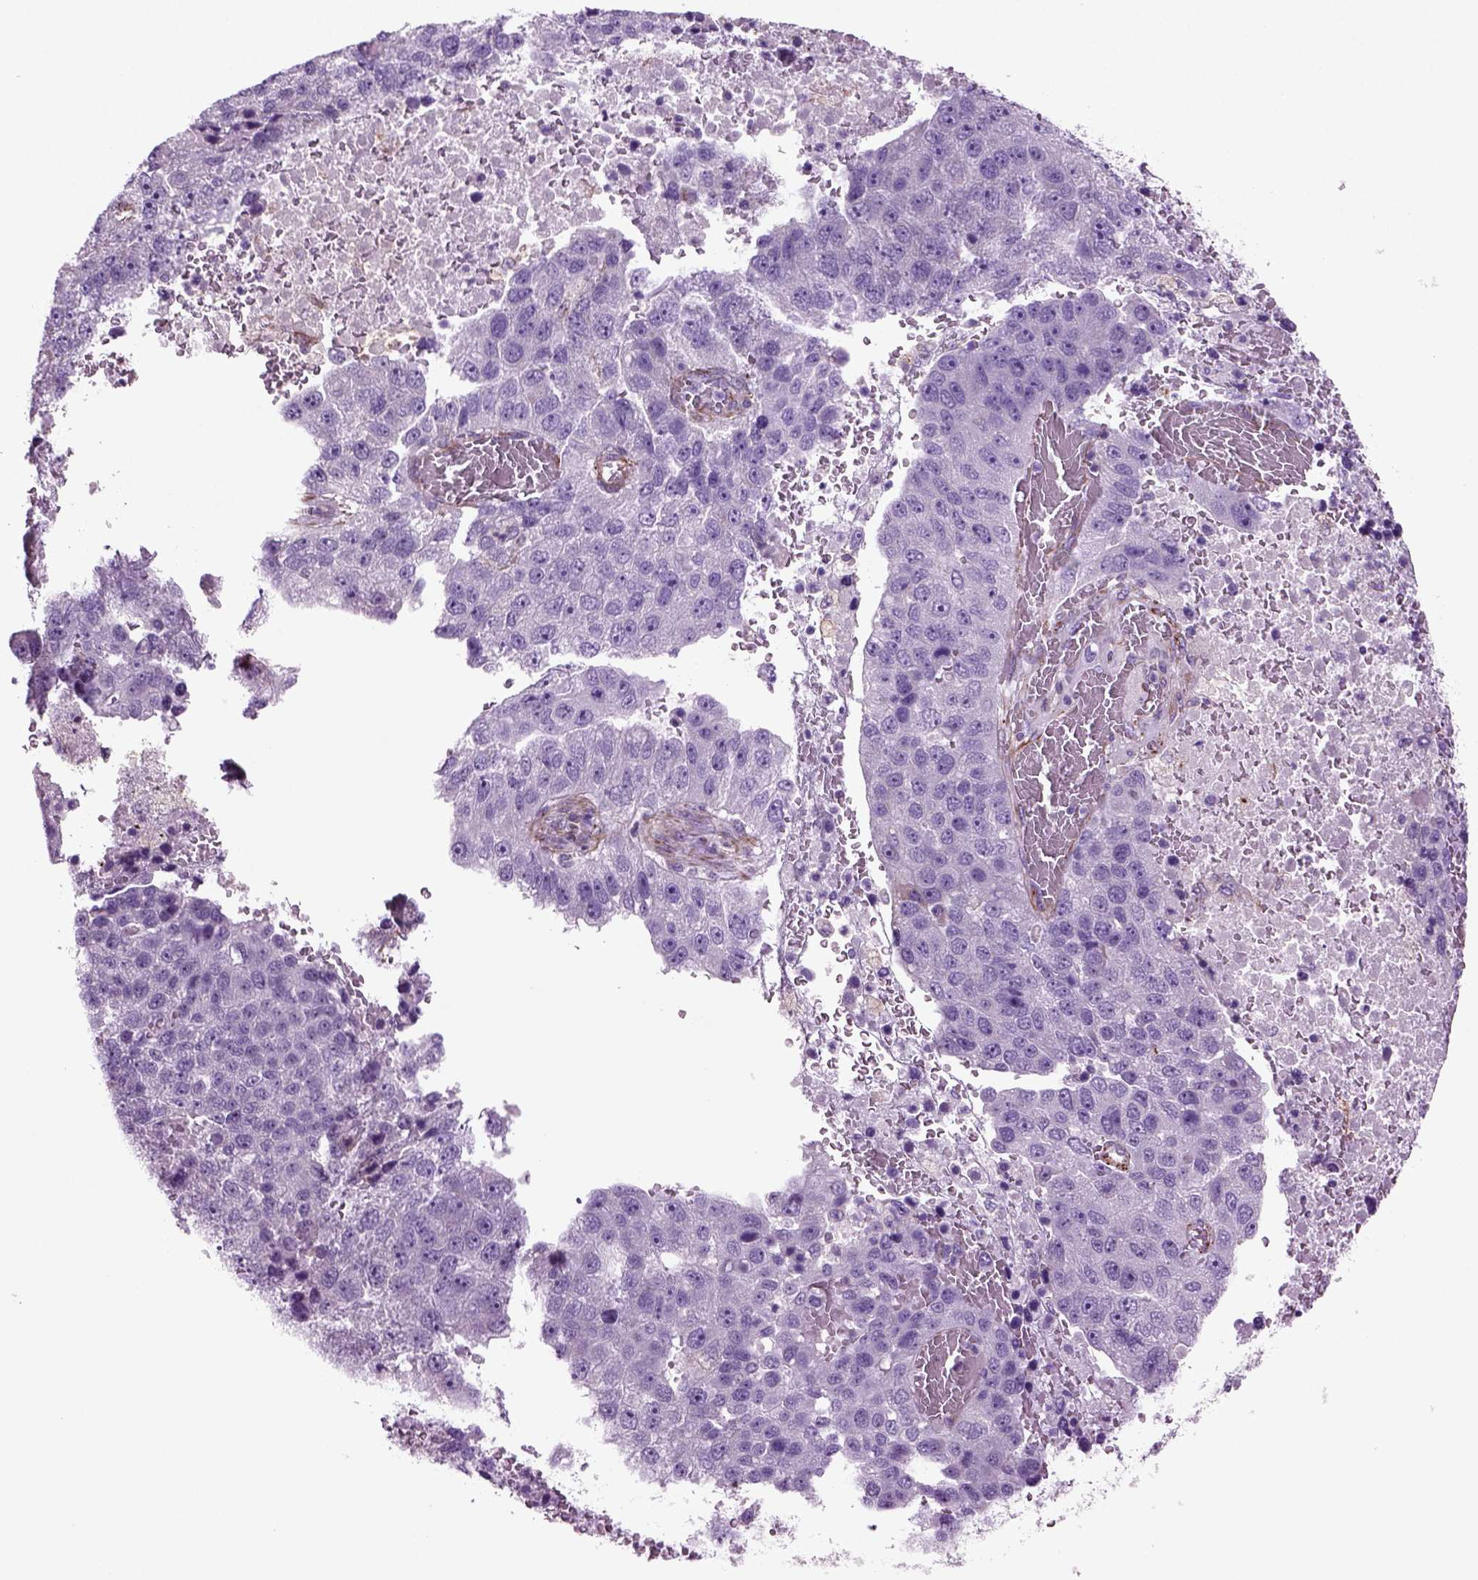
{"staining": {"intensity": "negative", "quantity": "none", "location": "none"}, "tissue": "pancreatic cancer", "cell_type": "Tumor cells", "image_type": "cancer", "snomed": [{"axis": "morphology", "description": "Adenocarcinoma, NOS"}, {"axis": "topography", "description": "Pancreas"}], "caption": "An image of human pancreatic adenocarcinoma is negative for staining in tumor cells. (Immunohistochemistry (ihc), brightfield microscopy, high magnification).", "gene": "ACER3", "patient": {"sex": "female", "age": 61}}